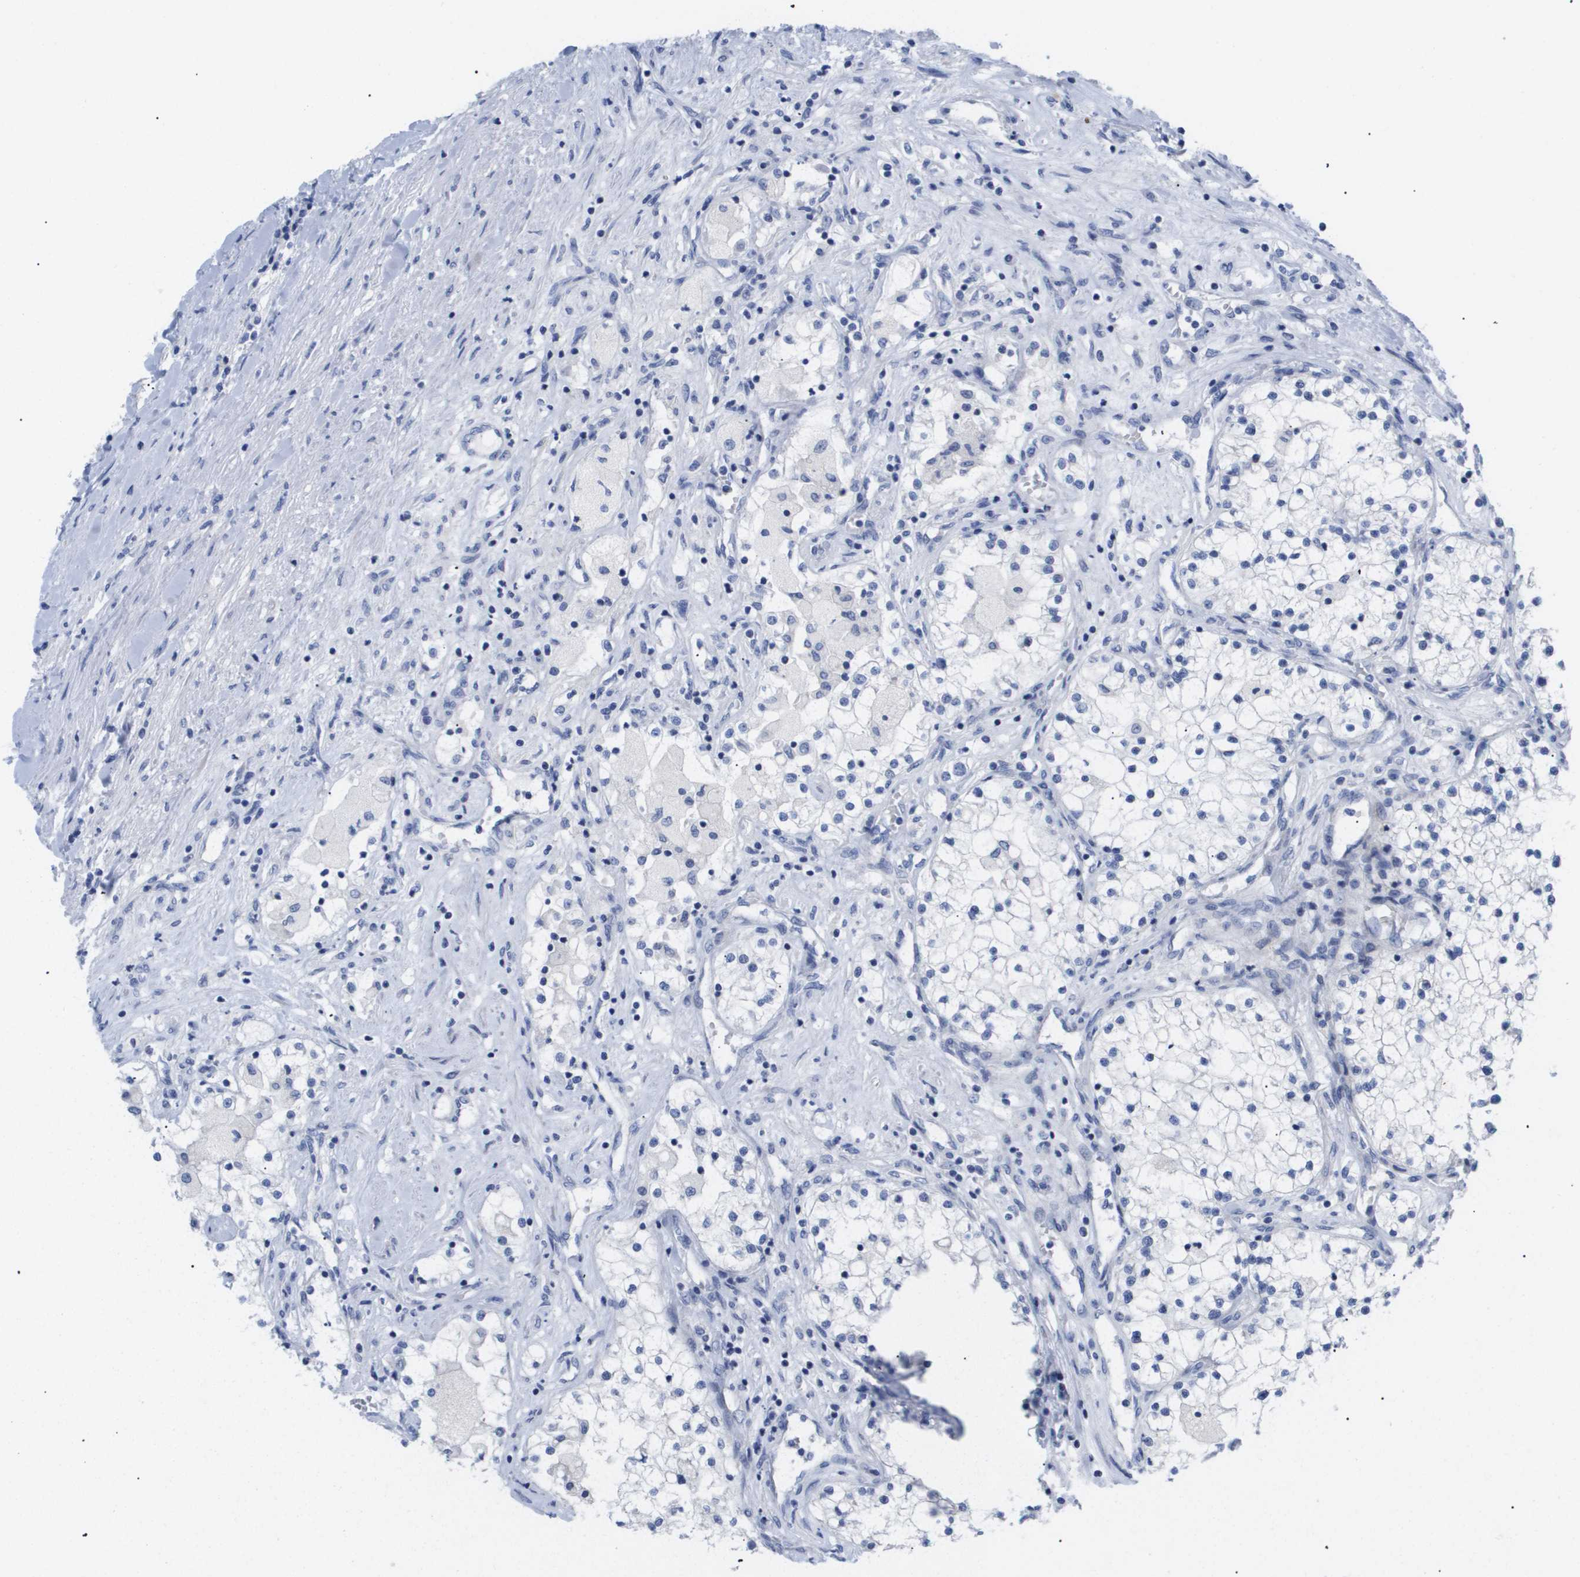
{"staining": {"intensity": "negative", "quantity": "none", "location": "none"}, "tissue": "renal cancer", "cell_type": "Tumor cells", "image_type": "cancer", "snomed": [{"axis": "morphology", "description": "Adenocarcinoma, NOS"}, {"axis": "topography", "description": "Kidney"}], "caption": "This is a micrograph of IHC staining of renal cancer (adenocarcinoma), which shows no positivity in tumor cells.", "gene": "CAV3", "patient": {"sex": "male", "age": 68}}